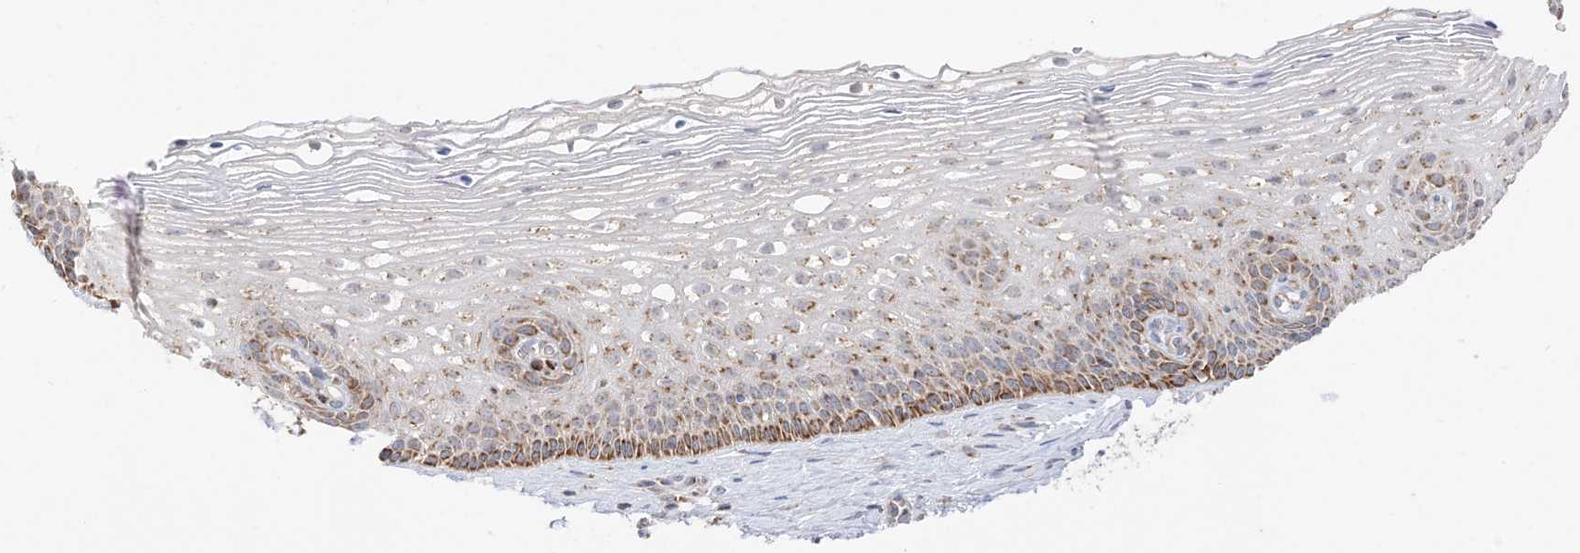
{"staining": {"intensity": "moderate", "quantity": "25%-75%", "location": "cytoplasmic/membranous"}, "tissue": "cervix", "cell_type": "Glandular cells", "image_type": "normal", "snomed": [{"axis": "morphology", "description": "Normal tissue, NOS"}, {"axis": "topography", "description": "Cervix"}], "caption": "The micrograph demonstrates immunohistochemical staining of normal cervix. There is moderate cytoplasmic/membranous expression is appreciated in about 25%-75% of glandular cells.", "gene": "SLC25A12", "patient": {"sex": "female", "age": 33}}